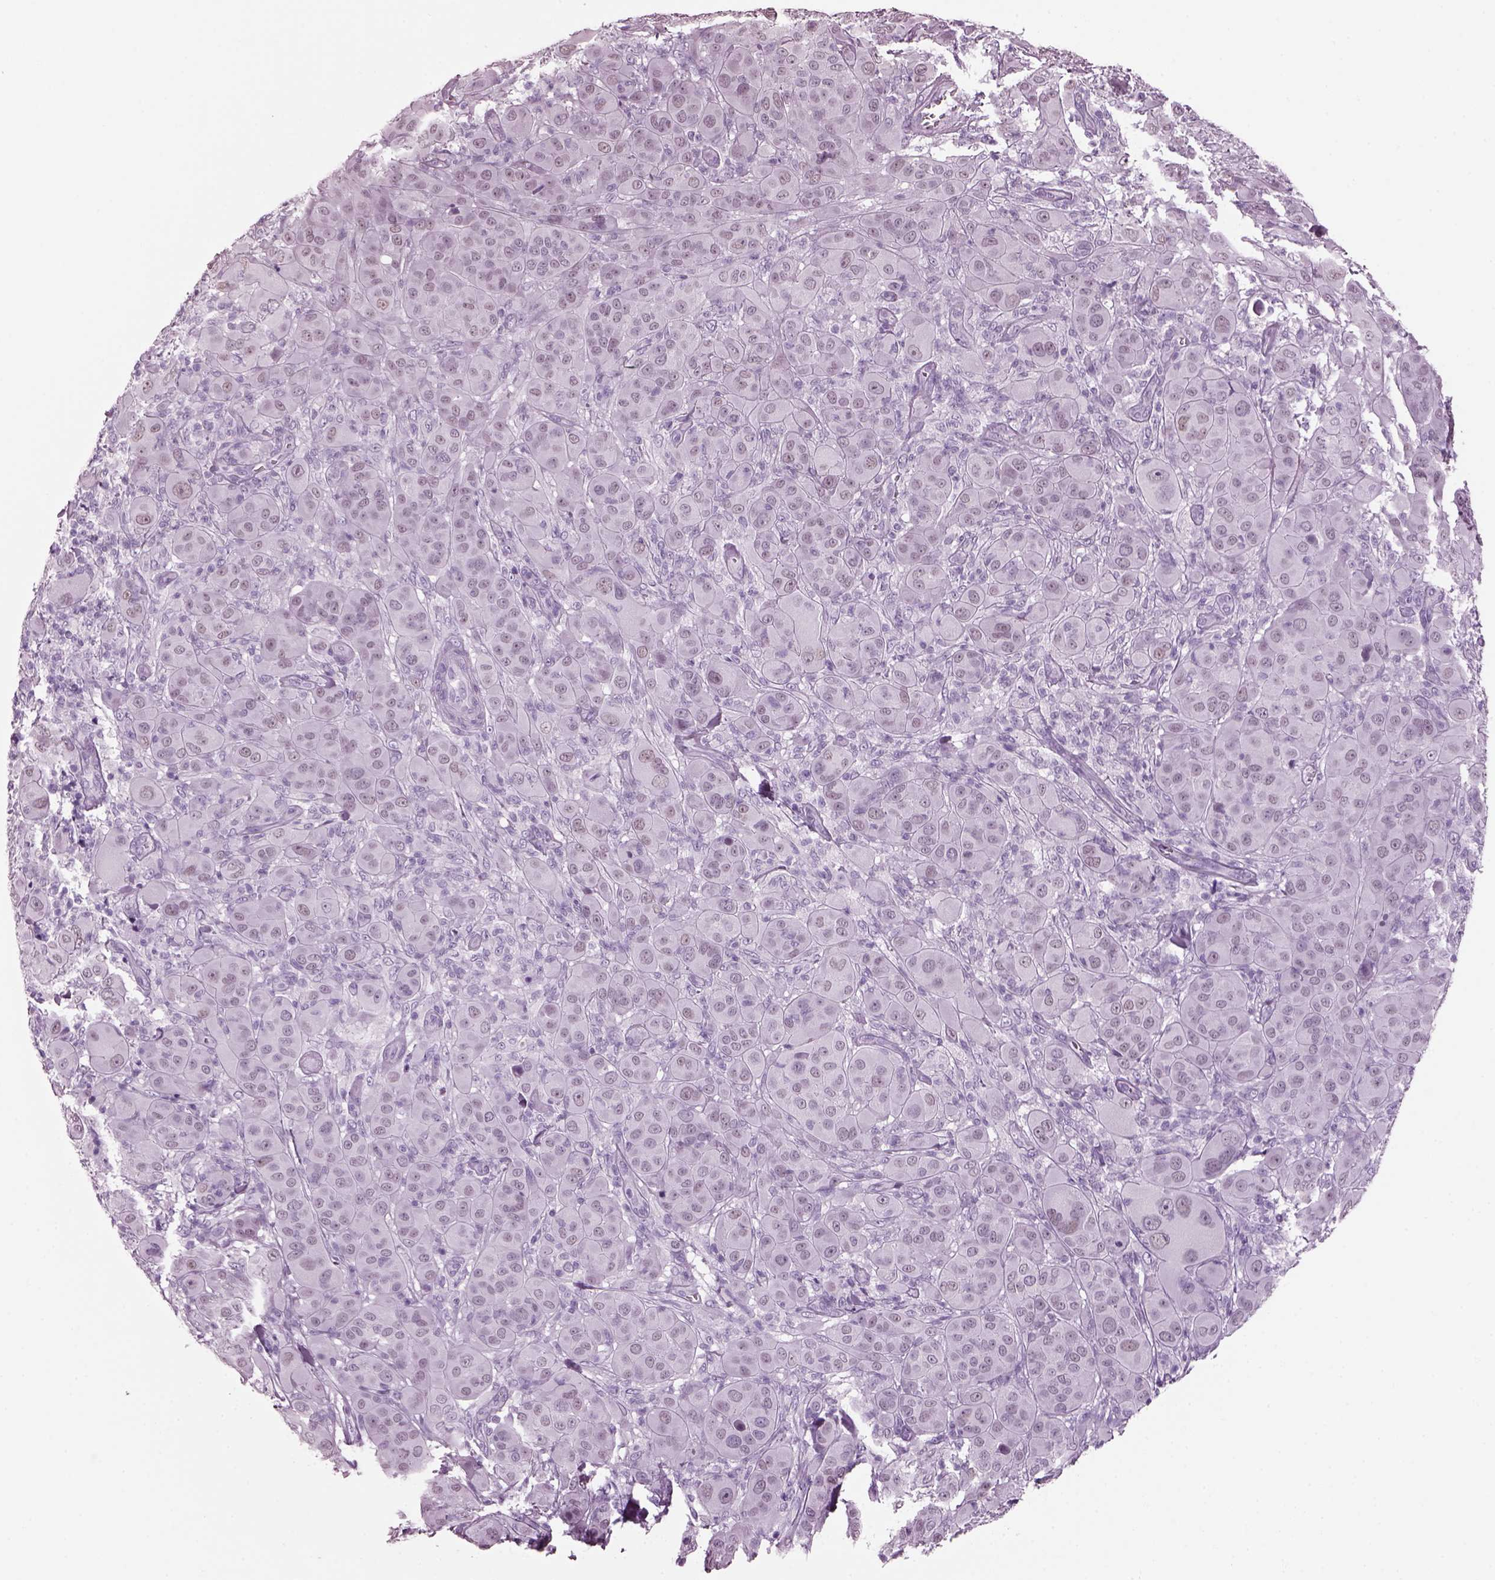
{"staining": {"intensity": "negative", "quantity": "none", "location": "none"}, "tissue": "melanoma", "cell_type": "Tumor cells", "image_type": "cancer", "snomed": [{"axis": "morphology", "description": "Malignant melanoma, NOS"}, {"axis": "topography", "description": "Skin"}], "caption": "Photomicrograph shows no significant protein positivity in tumor cells of melanoma.", "gene": "KRTAP3-2", "patient": {"sex": "female", "age": 87}}